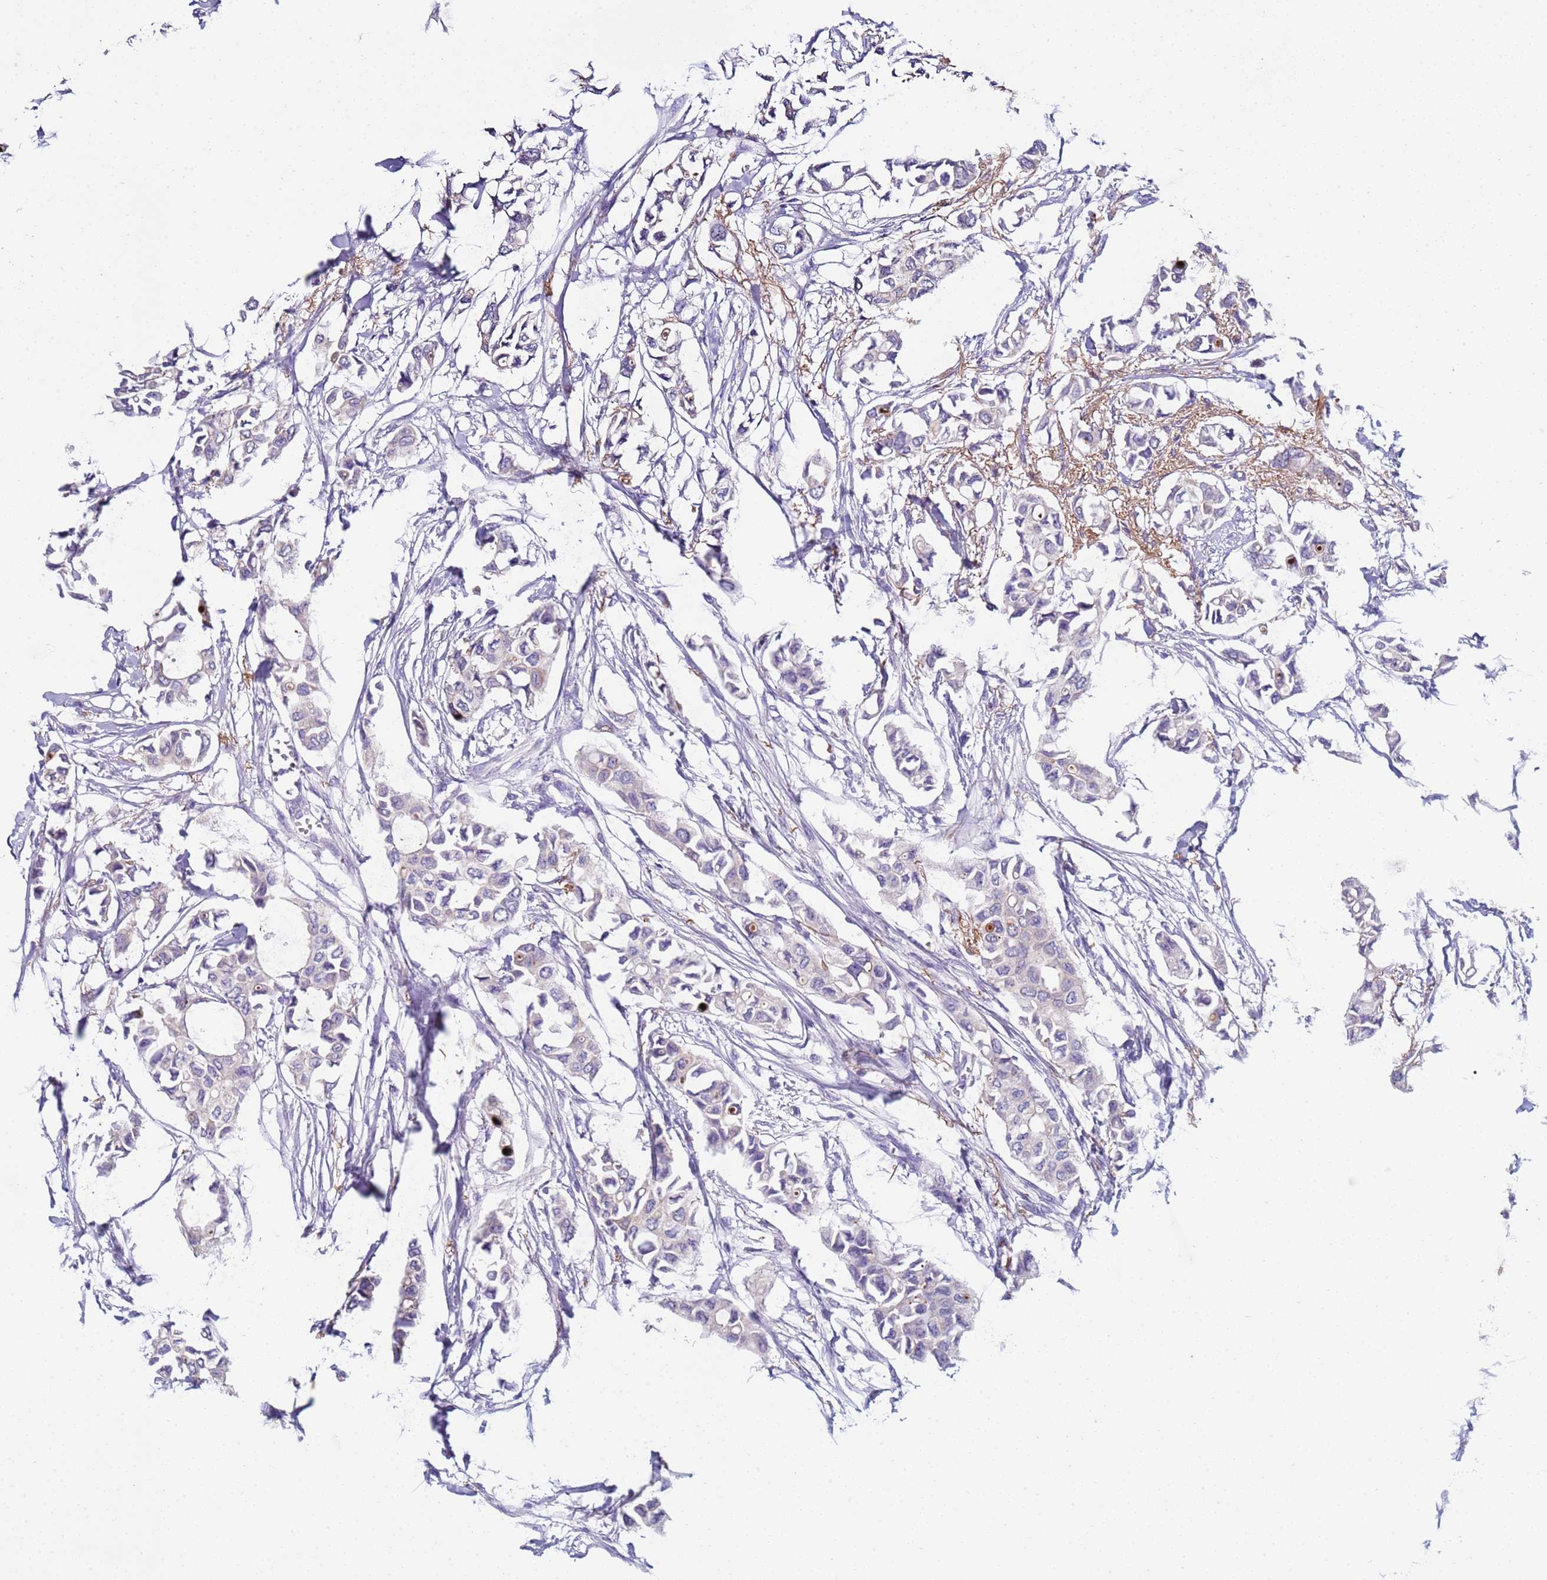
{"staining": {"intensity": "weak", "quantity": "<25%", "location": "cytoplasmic/membranous"}, "tissue": "breast cancer", "cell_type": "Tumor cells", "image_type": "cancer", "snomed": [{"axis": "morphology", "description": "Duct carcinoma"}, {"axis": "topography", "description": "Breast"}], "caption": "Immunohistochemistry (IHC) image of neoplastic tissue: breast intraductal carcinoma stained with DAB shows no significant protein staining in tumor cells.", "gene": "TRIM51", "patient": {"sex": "female", "age": 41}}